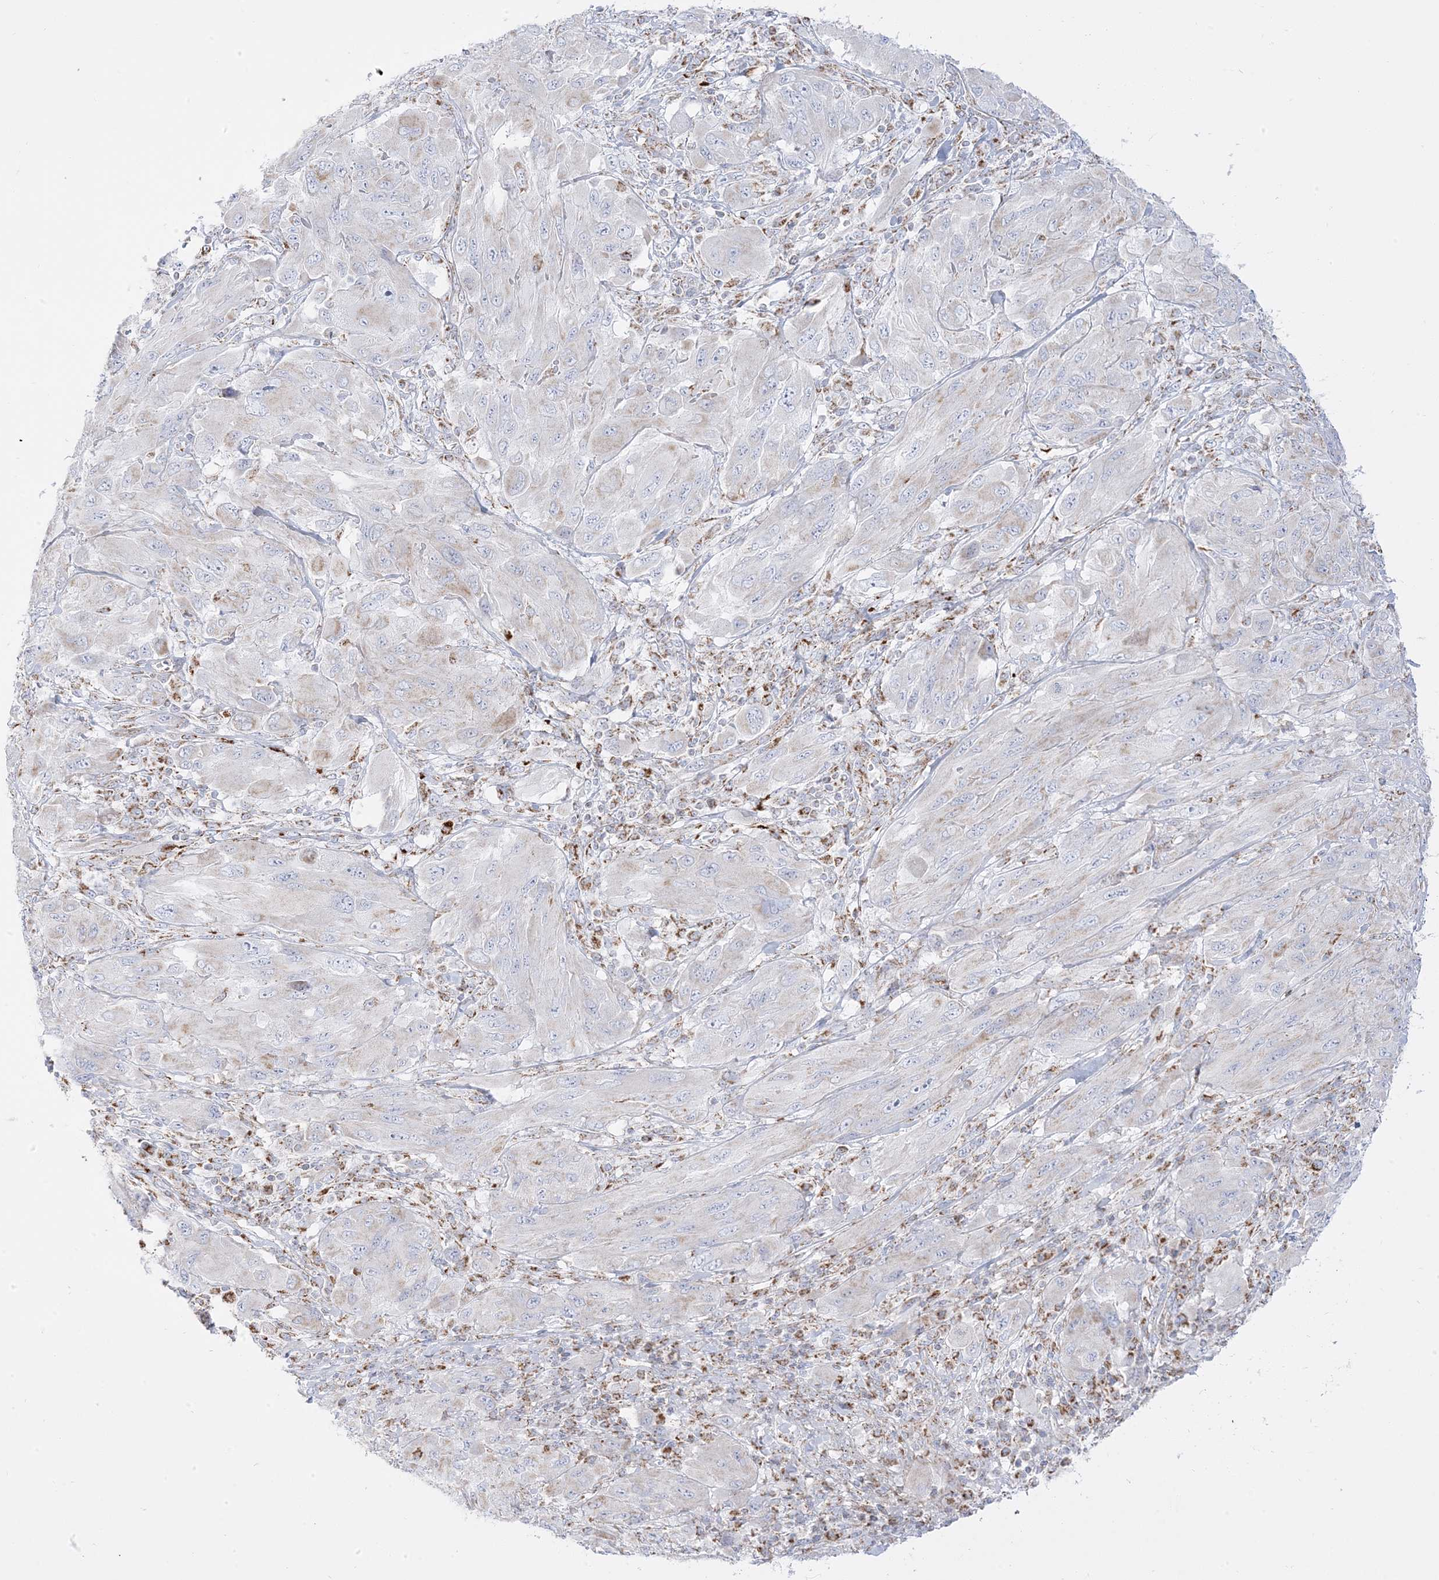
{"staining": {"intensity": "negative", "quantity": "none", "location": "none"}, "tissue": "melanoma", "cell_type": "Tumor cells", "image_type": "cancer", "snomed": [{"axis": "morphology", "description": "Malignant melanoma, NOS"}, {"axis": "topography", "description": "Skin"}], "caption": "Image shows no protein positivity in tumor cells of melanoma tissue.", "gene": "PCCB", "patient": {"sex": "female", "age": 91}}